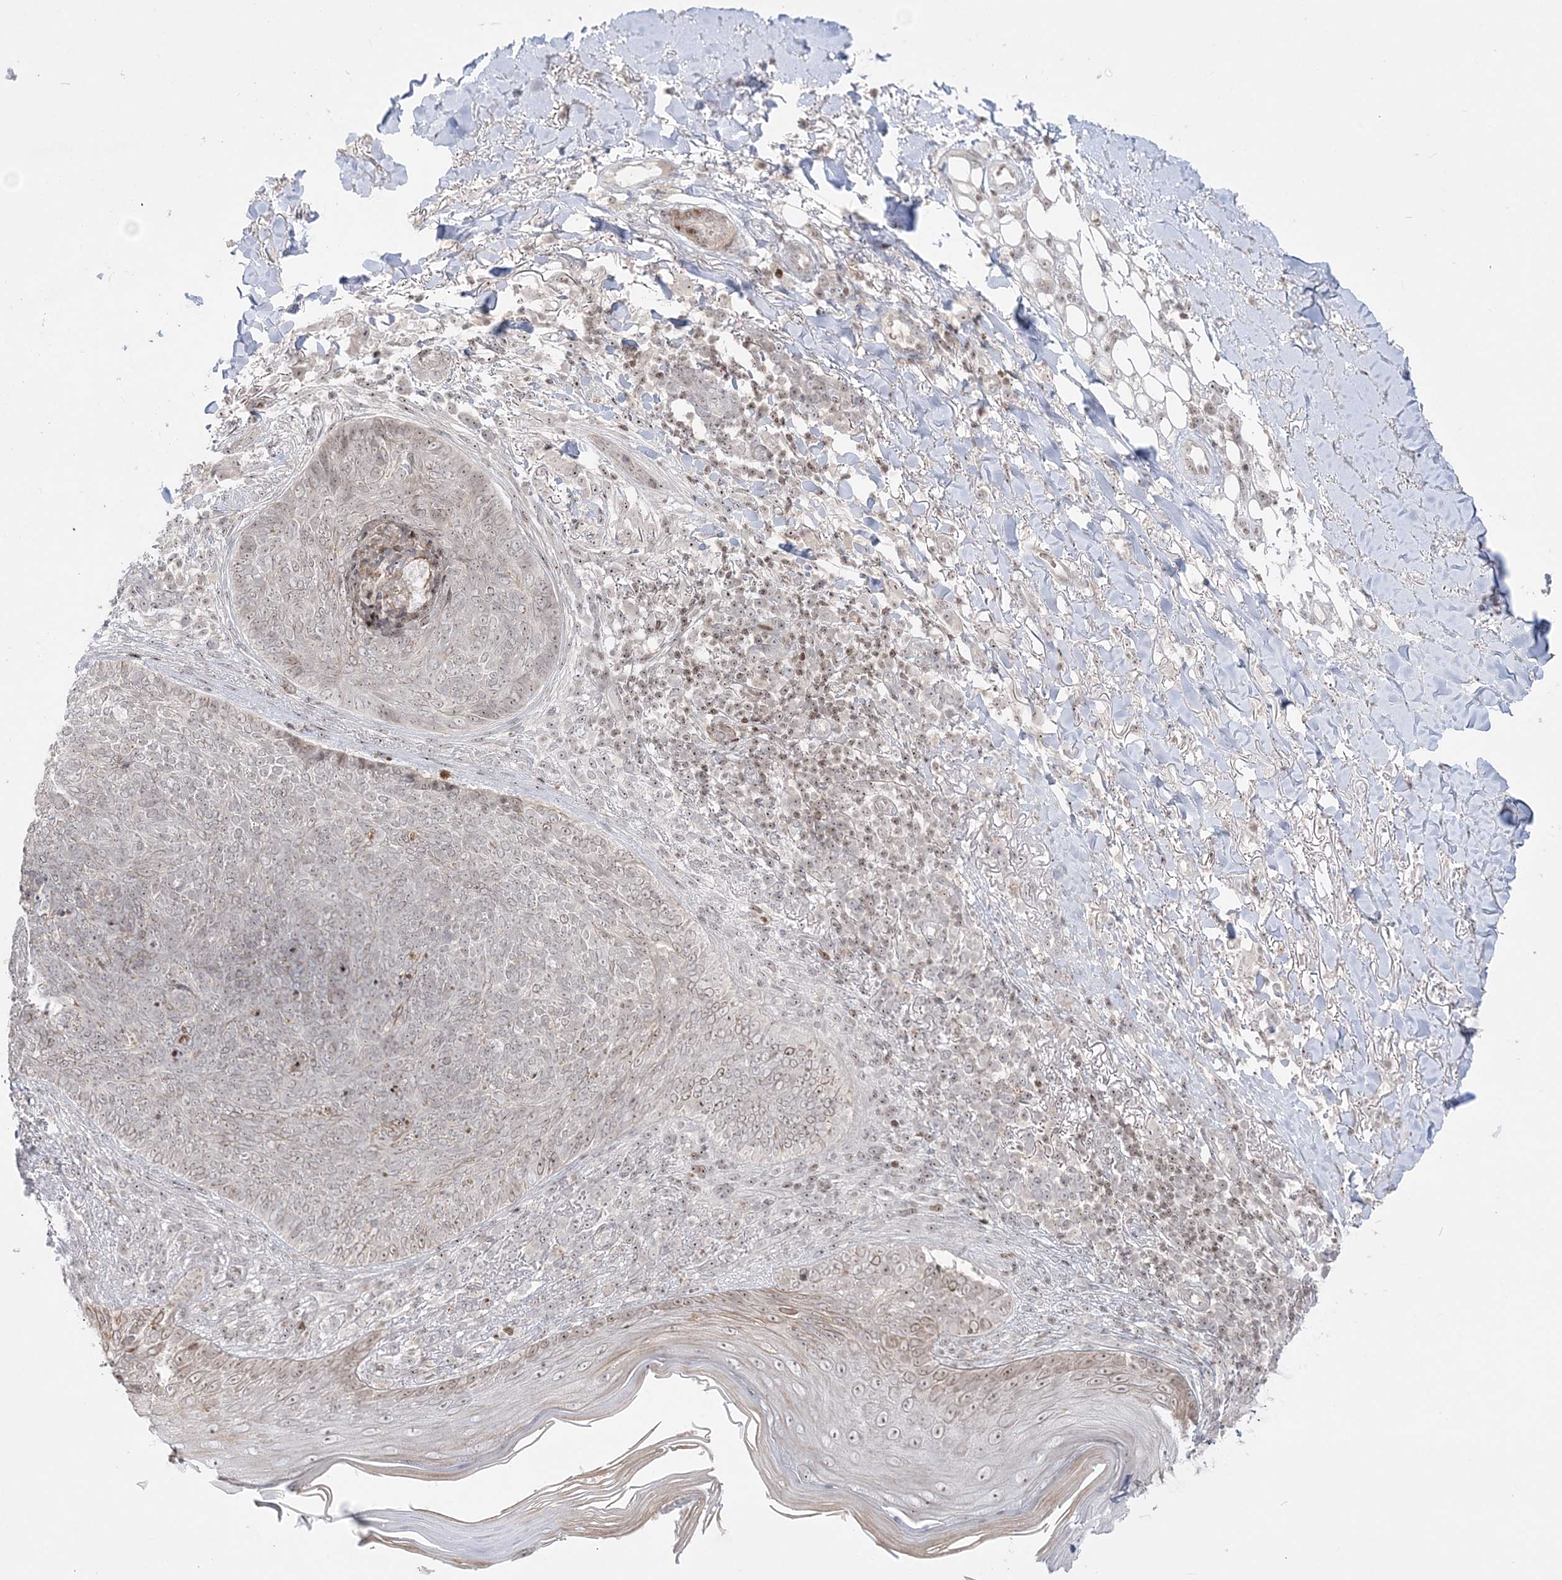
{"staining": {"intensity": "weak", "quantity": "<25%", "location": "nuclear"}, "tissue": "skin cancer", "cell_type": "Tumor cells", "image_type": "cancer", "snomed": [{"axis": "morphology", "description": "Basal cell carcinoma"}, {"axis": "topography", "description": "Skin"}], "caption": "IHC photomicrograph of human basal cell carcinoma (skin) stained for a protein (brown), which shows no positivity in tumor cells.", "gene": "SH3BP4", "patient": {"sex": "male", "age": 85}}